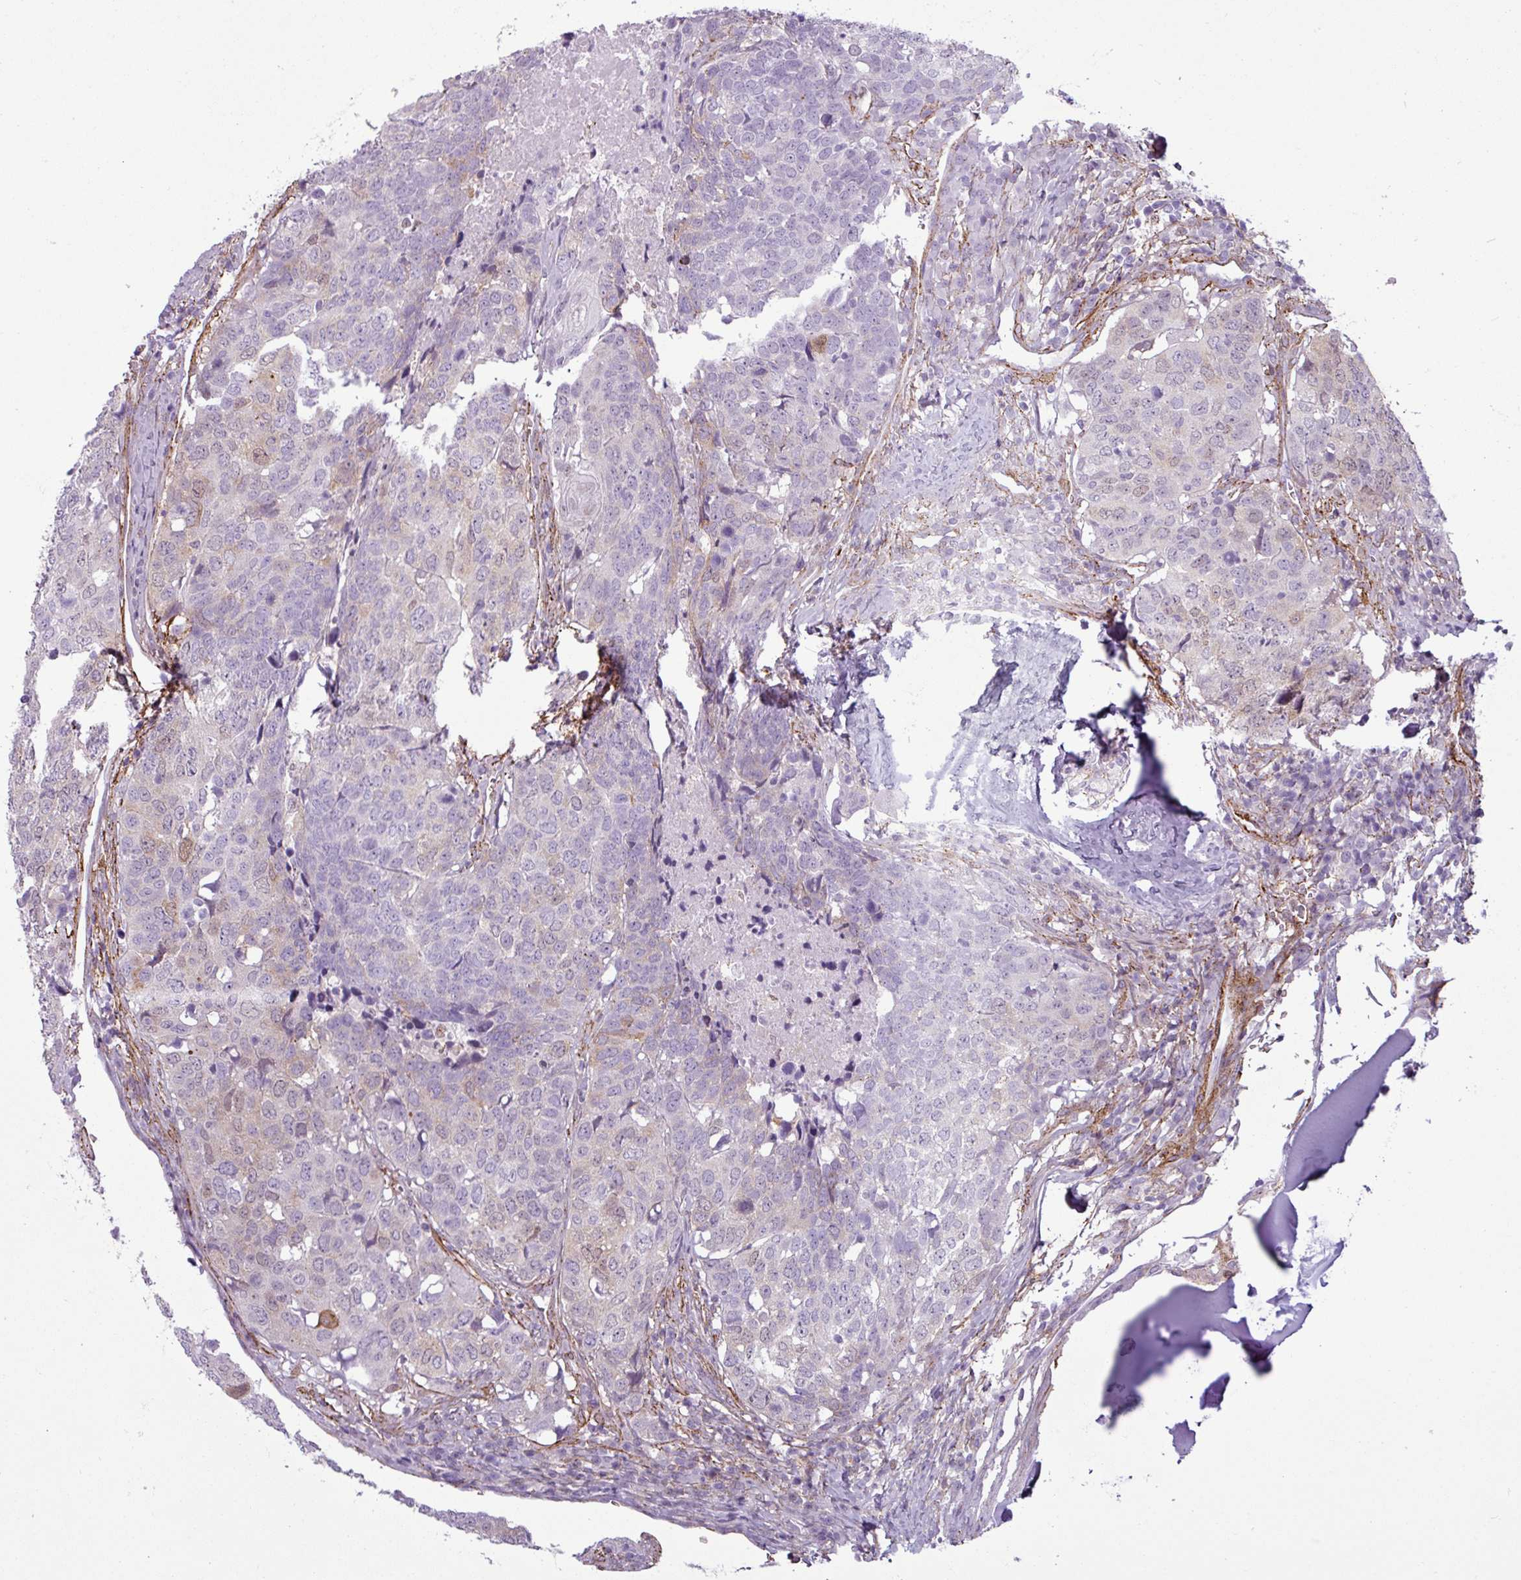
{"staining": {"intensity": "weak", "quantity": "<25%", "location": "nuclear"}, "tissue": "head and neck cancer", "cell_type": "Tumor cells", "image_type": "cancer", "snomed": [{"axis": "morphology", "description": "Normal tissue, NOS"}, {"axis": "morphology", "description": "Squamous cell carcinoma, NOS"}, {"axis": "topography", "description": "Skeletal muscle"}, {"axis": "topography", "description": "Vascular tissue"}, {"axis": "topography", "description": "Peripheral nerve tissue"}, {"axis": "topography", "description": "Head-Neck"}], "caption": "IHC image of neoplastic tissue: squamous cell carcinoma (head and neck) stained with DAB (3,3'-diaminobenzidine) exhibits no significant protein expression in tumor cells.", "gene": "ATP10A", "patient": {"sex": "male", "age": 66}}